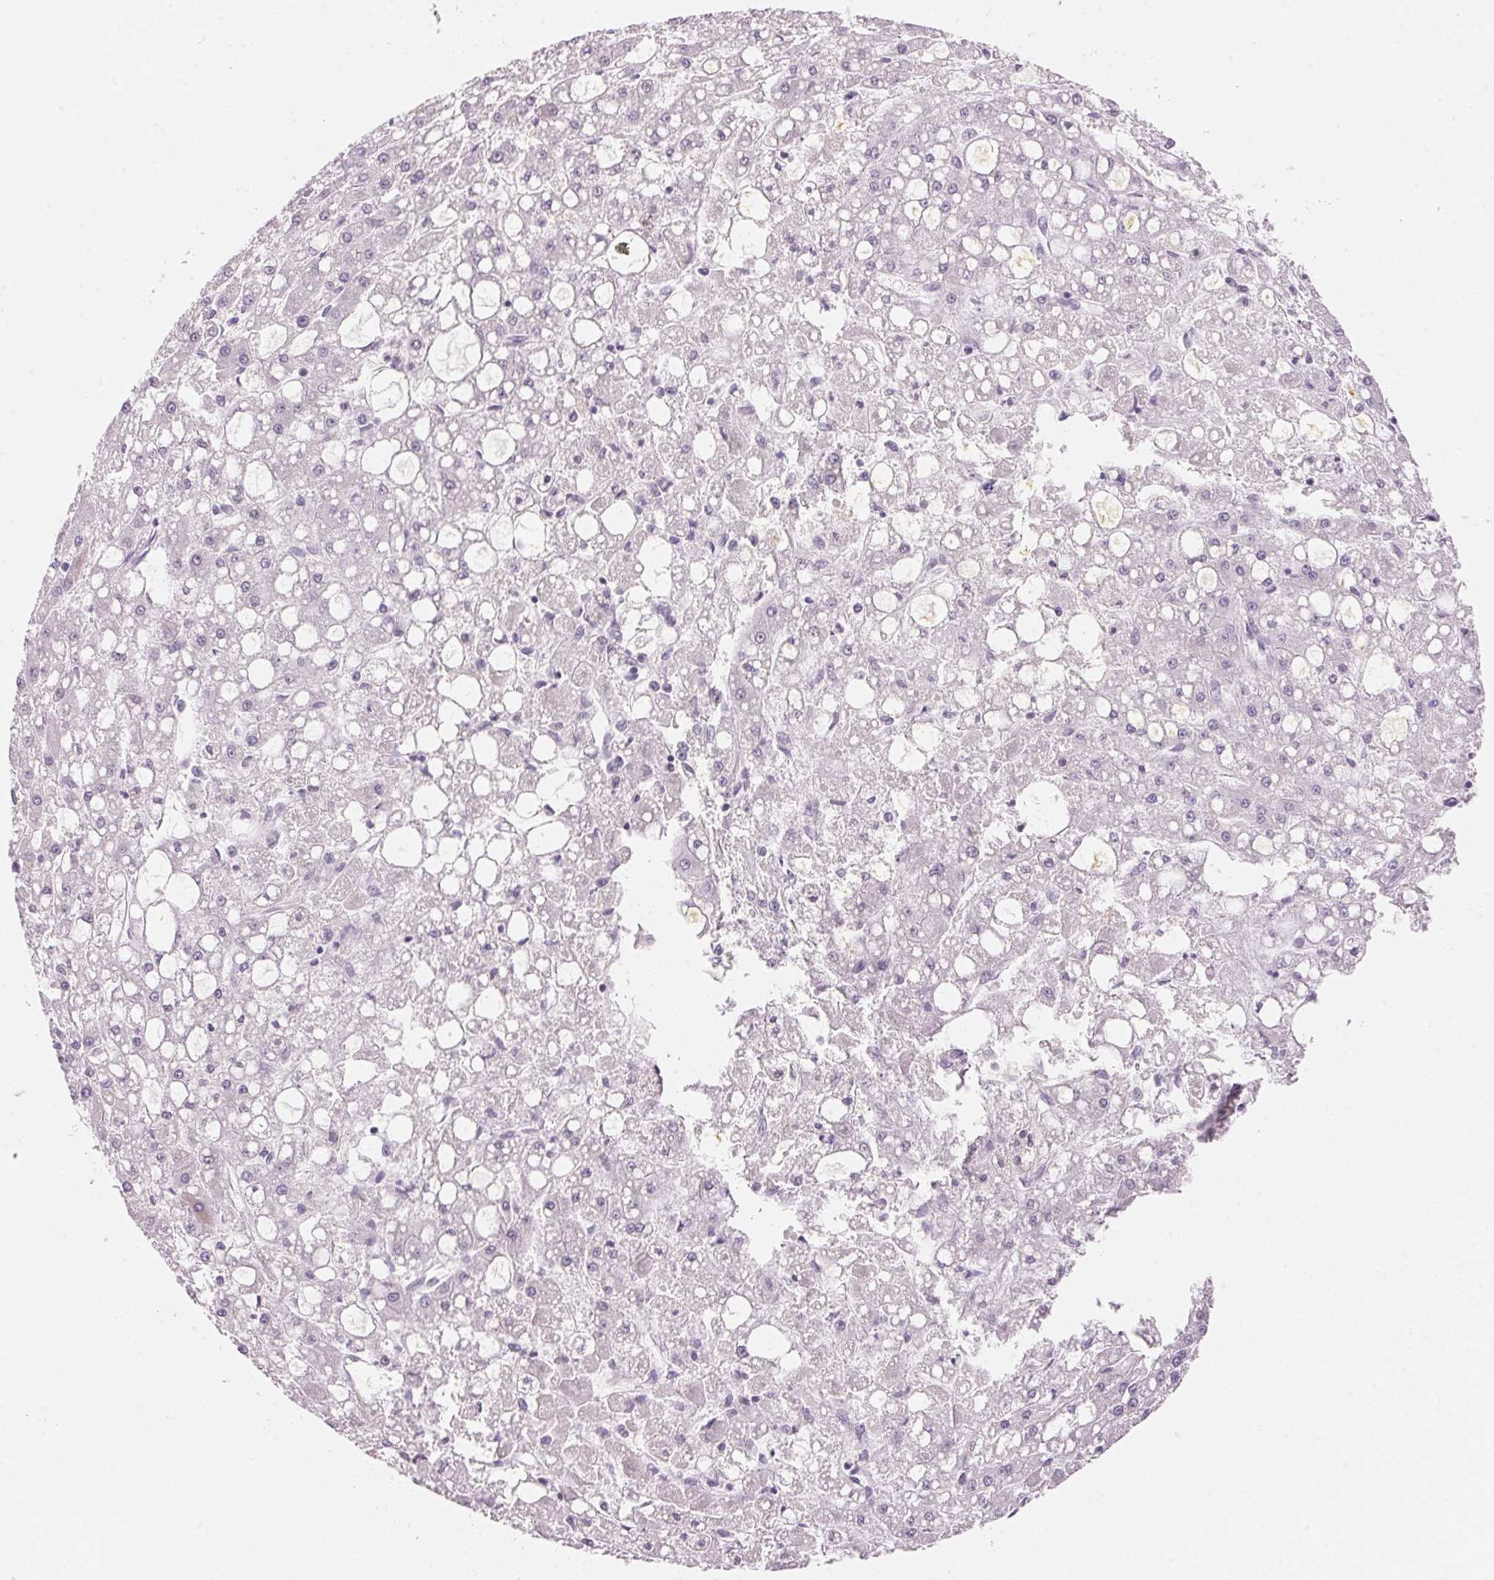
{"staining": {"intensity": "negative", "quantity": "none", "location": "none"}, "tissue": "liver cancer", "cell_type": "Tumor cells", "image_type": "cancer", "snomed": [{"axis": "morphology", "description": "Carcinoma, Hepatocellular, NOS"}, {"axis": "topography", "description": "Liver"}], "caption": "This is an IHC micrograph of human liver hepatocellular carcinoma. There is no staining in tumor cells.", "gene": "CYP11B1", "patient": {"sex": "male", "age": 67}}